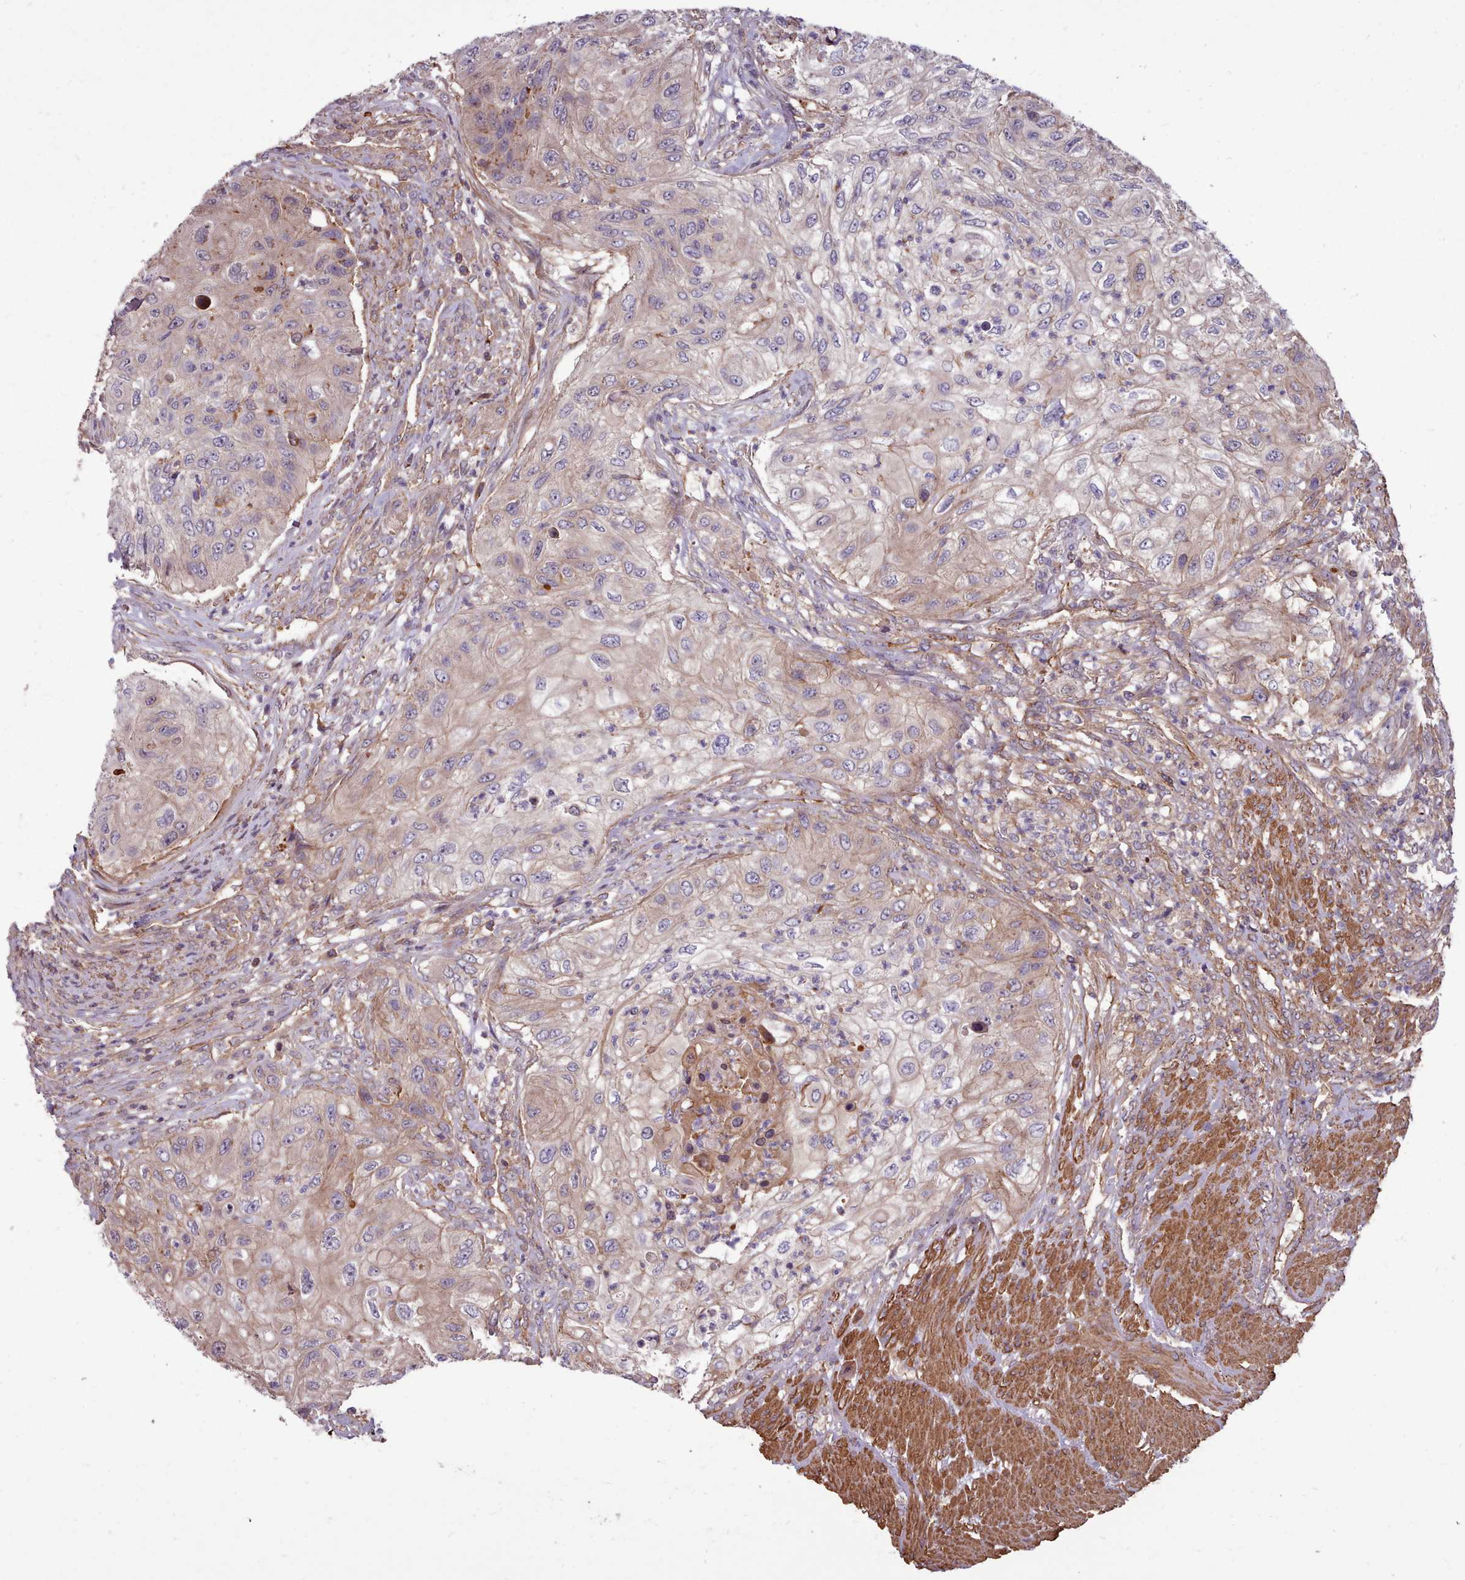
{"staining": {"intensity": "weak", "quantity": "<25%", "location": "cytoplasmic/membranous"}, "tissue": "urothelial cancer", "cell_type": "Tumor cells", "image_type": "cancer", "snomed": [{"axis": "morphology", "description": "Urothelial carcinoma, High grade"}, {"axis": "topography", "description": "Urinary bladder"}], "caption": "This is an immunohistochemistry (IHC) photomicrograph of human high-grade urothelial carcinoma. There is no expression in tumor cells.", "gene": "STUB1", "patient": {"sex": "female", "age": 60}}